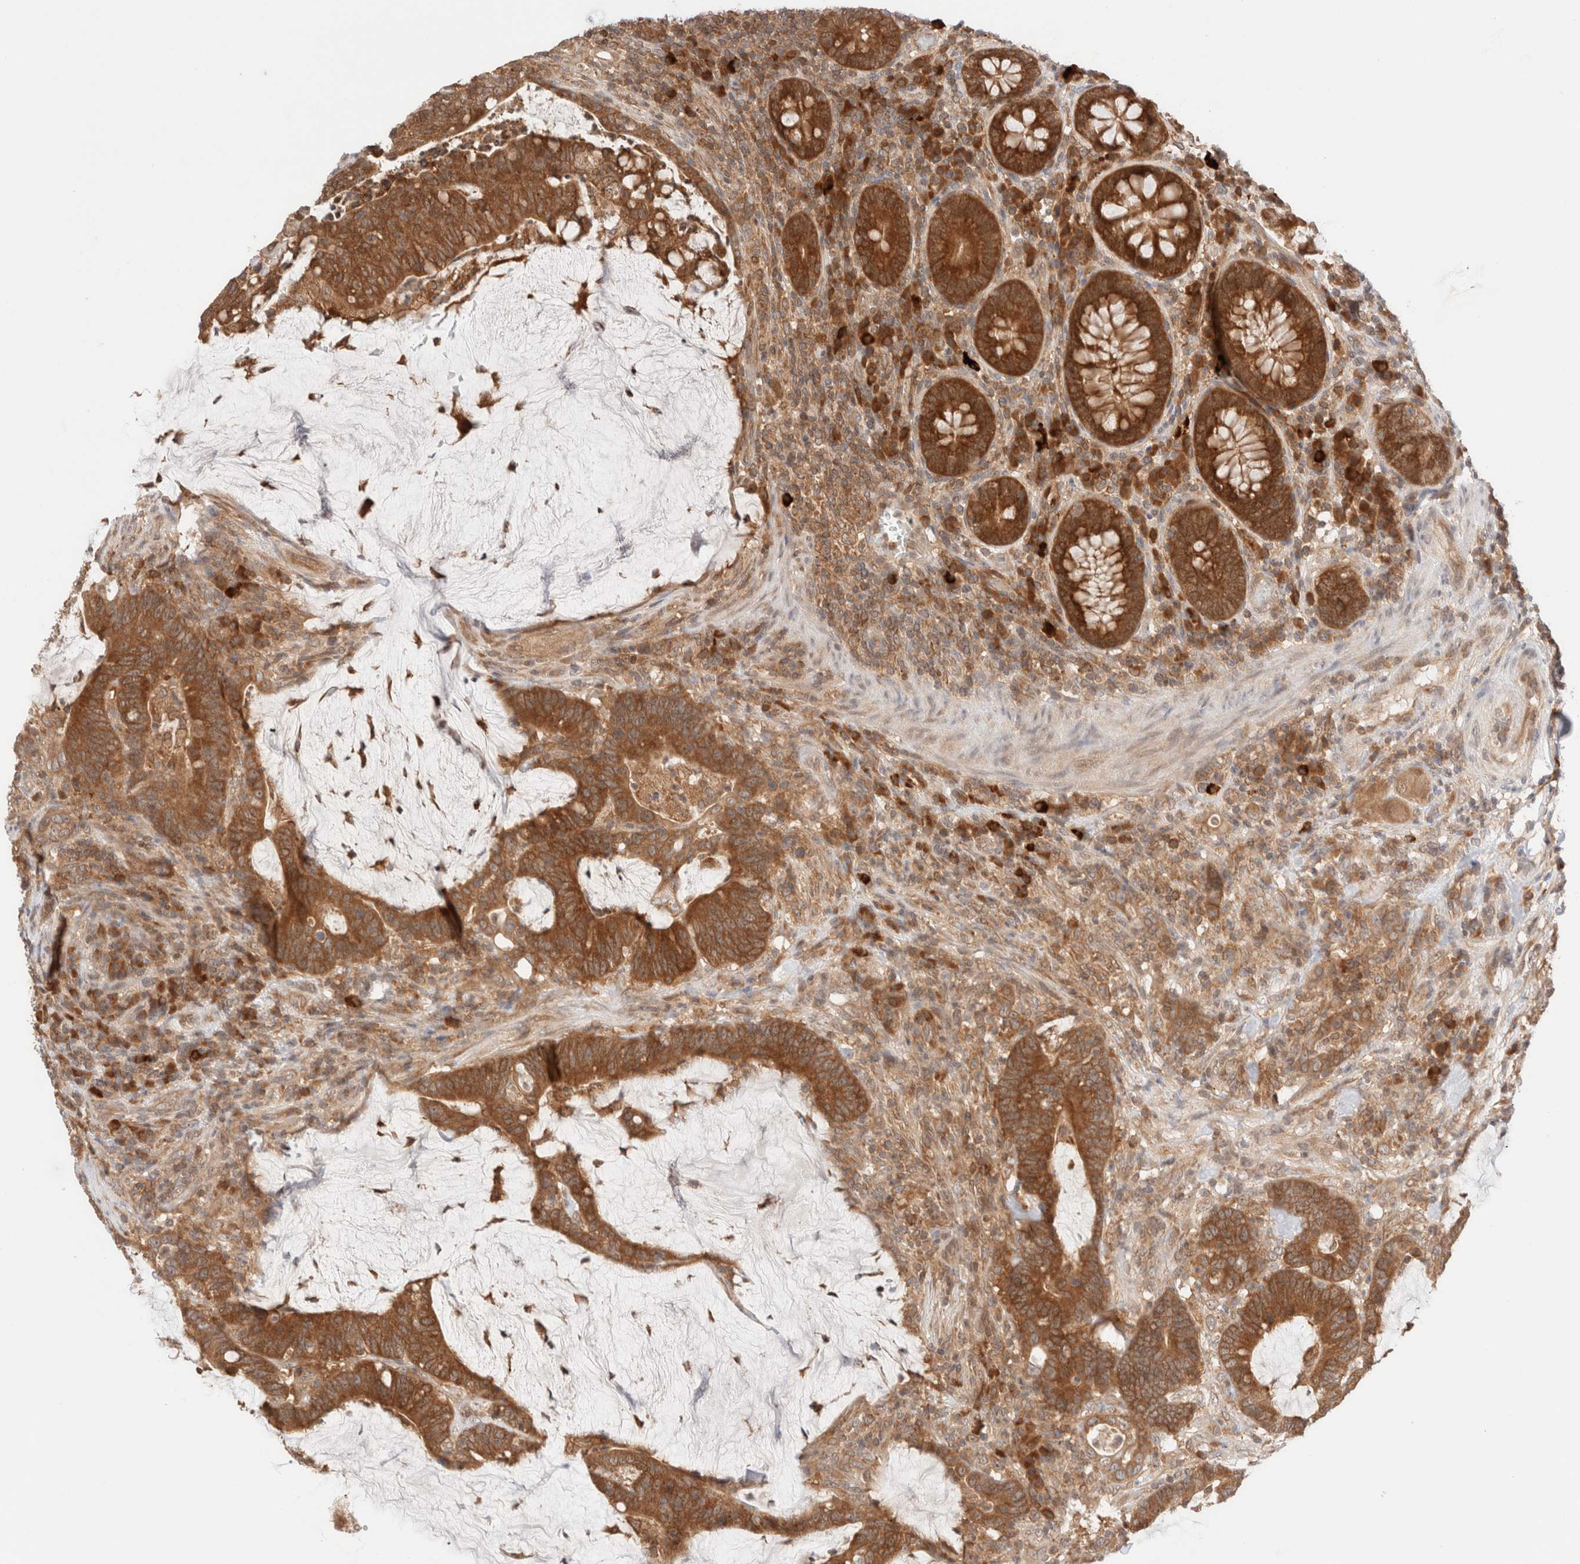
{"staining": {"intensity": "strong", "quantity": ">75%", "location": "cytoplasmic/membranous"}, "tissue": "colorectal cancer", "cell_type": "Tumor cells", "image_type": "cancer", "snomed": [{"axis": "morphology", "description": "Adenocarcinoma, NOS"}, {"axis": "topography", "description": "Colon"}], "caption": "High-magnification brightfield microscopy of colorectal cancer stained with DAB (brown) and counterstained with hematoxylin (blue). tumor cells exhibit strong cytoplasmic/membranous expression is appreciated in about>75% of cells. (IHC, brightfield microscopy, high magnification).", "gene": "XKR4", "patient": {"sex": "female", "age": 66}}